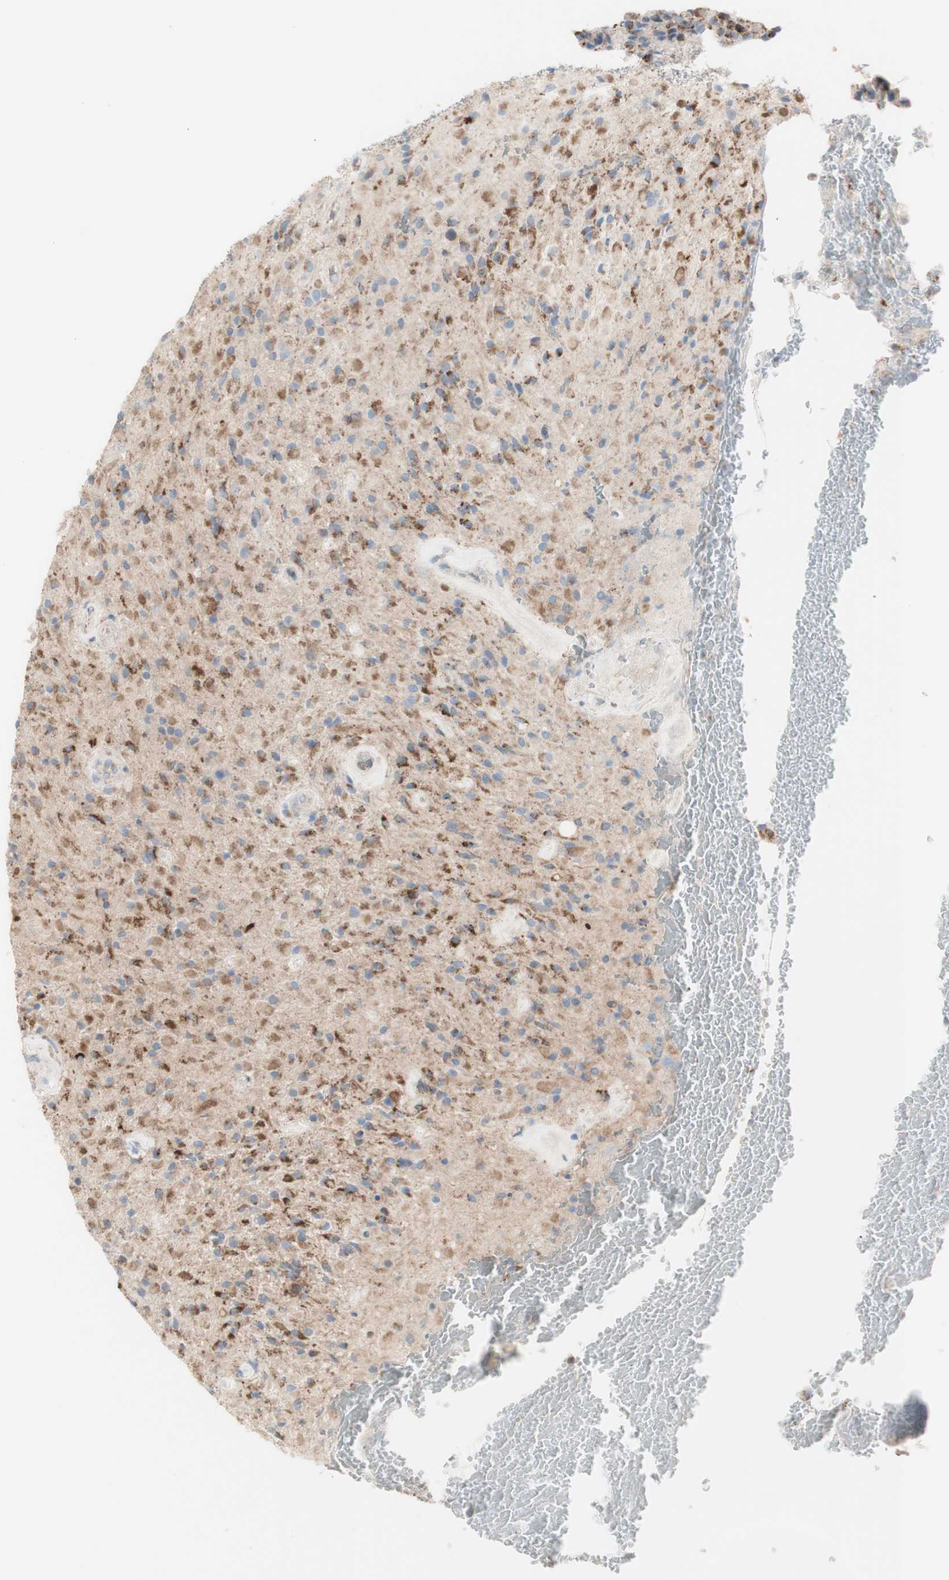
{"staining": {"intensity": "weak", "quantity": "25%-75%", "location": "cytoplasmic/membranous"}, "tissue": "glioma", "cell_type": "Tumor cells", "image_type": "cancer", "snomed": [{"axis": "morphology", "description": "Glioma, malignant, High grade"}, {"axis": "topography", "description": "Brain"}], "caption": "A low amount of weak cytoplasmic/membranous staining is present in about 25%-75% of tumor cells in glioma tissue. (Stains: DAB (3,3'-diaminobenzidine) in brown, nuclei in blue, Microscopy: brightfield microscopy at high magnification).", "gene": "C3orf52", "patient": {"sex": "male", "age": 71}}